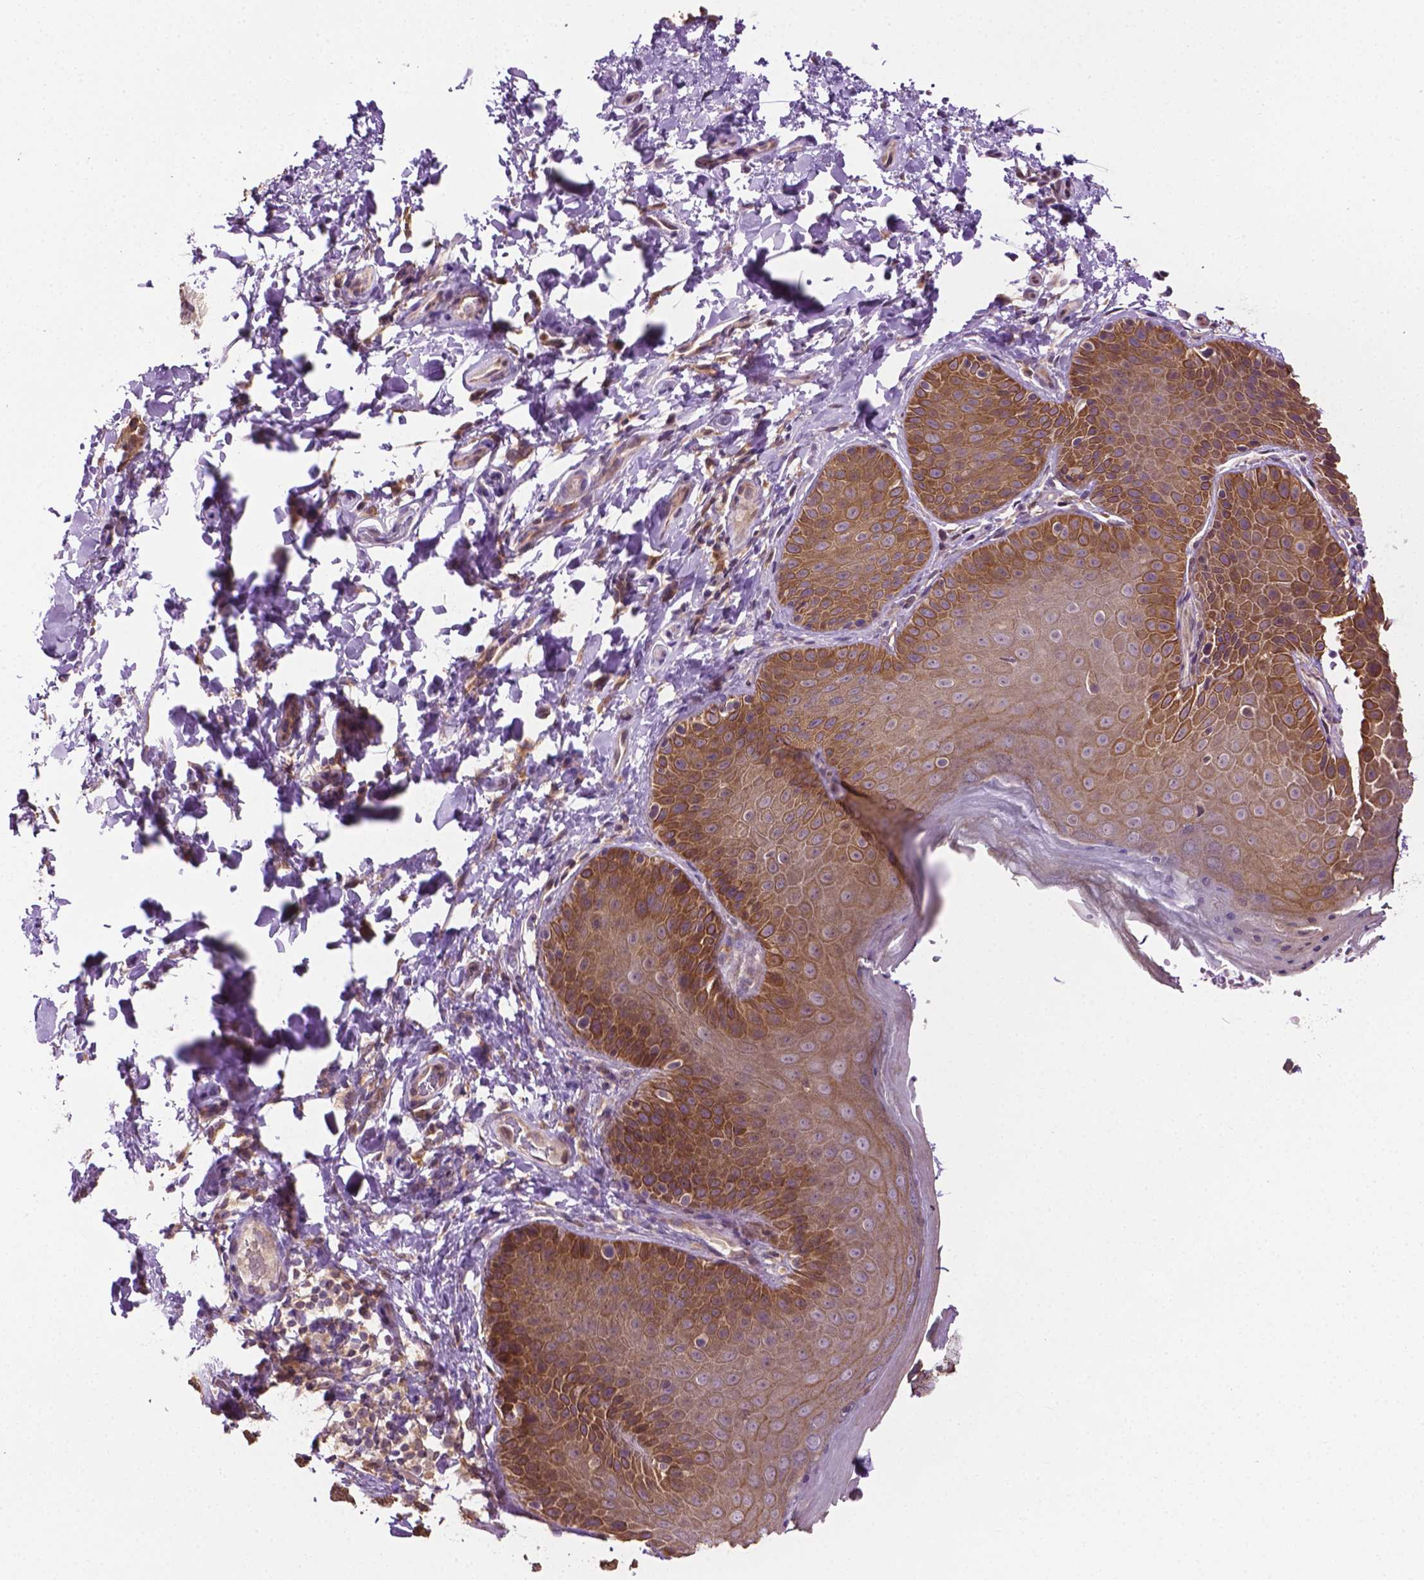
{"staining": {"intensity": "moderate", "quantity": ">75%", "location": "cytoplasmic/membranous"}, "tissue": "skin", "cell_type": "Epidermal cells", "image_type": "normal", "snomed": [{"axis": "morphology", "description": "Normal tissue, NOS"}, {"axis": "topography", "description": "Anal"}, {"axis": "topography", "description": "Peripheral nerve tissue"}], "caption": "Protein expression analysis of unremarkable skin shows moderate cytoplasmic/membranous positivity in approximately >75% of epidermal cells.", "gene": "MZT1", "patient": {"sex": "male", "age": 51}}